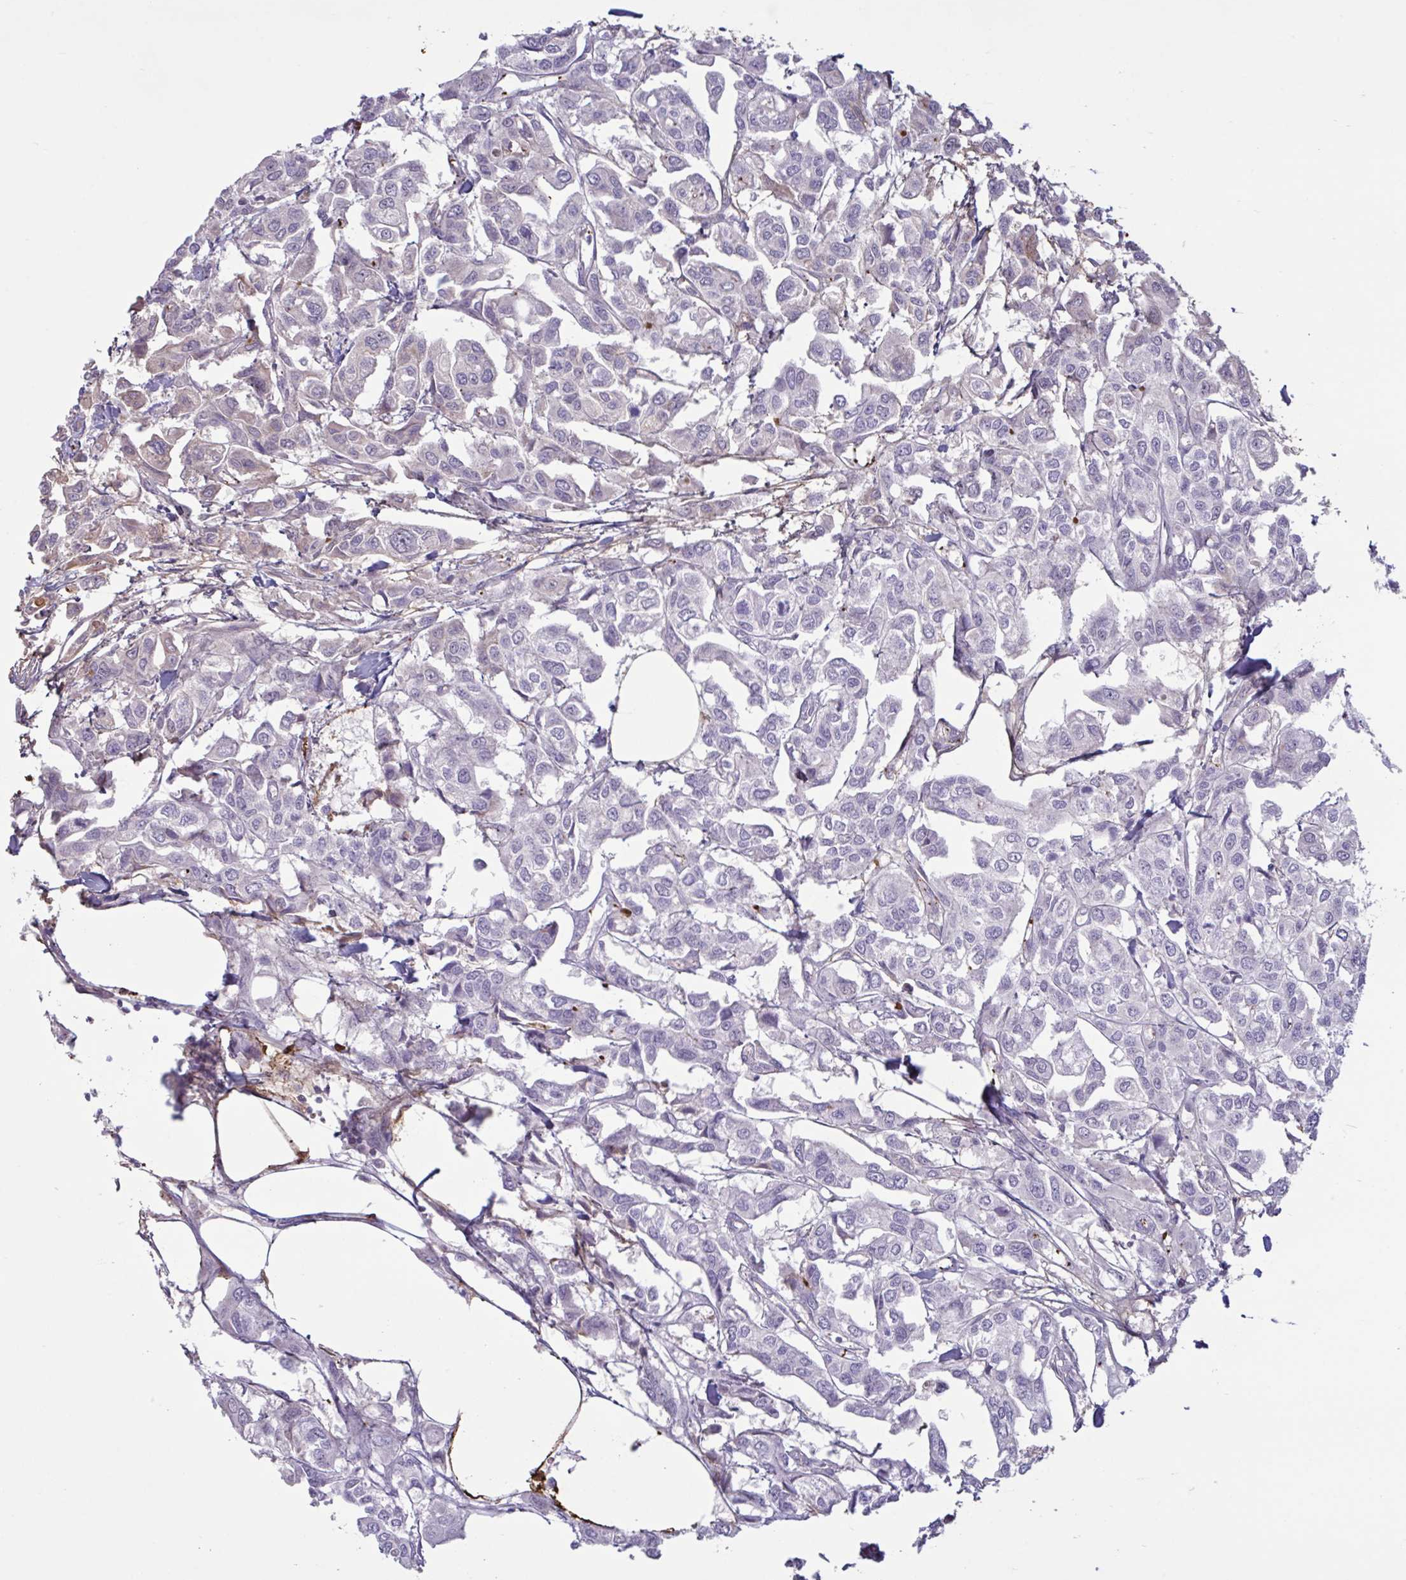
{"staining": {"intensity": "negative", "quantity": "none", "location": "none"}, "tissue": "urothelial cancer", "cell_type": "Tumor cells", "image_type": "cancer", "snomed": [{"axis": "morphology", "description": "Urothelial carcinoma, High grade"}, {"axis": "topography", "description": "Urinary bladder"}], "caption": "Histopathology image shows no significant protein positivity in tumor cells of urothelial cancer.", "gene": "IL1R1", "patient": {"sex": "male", "age": 67}}